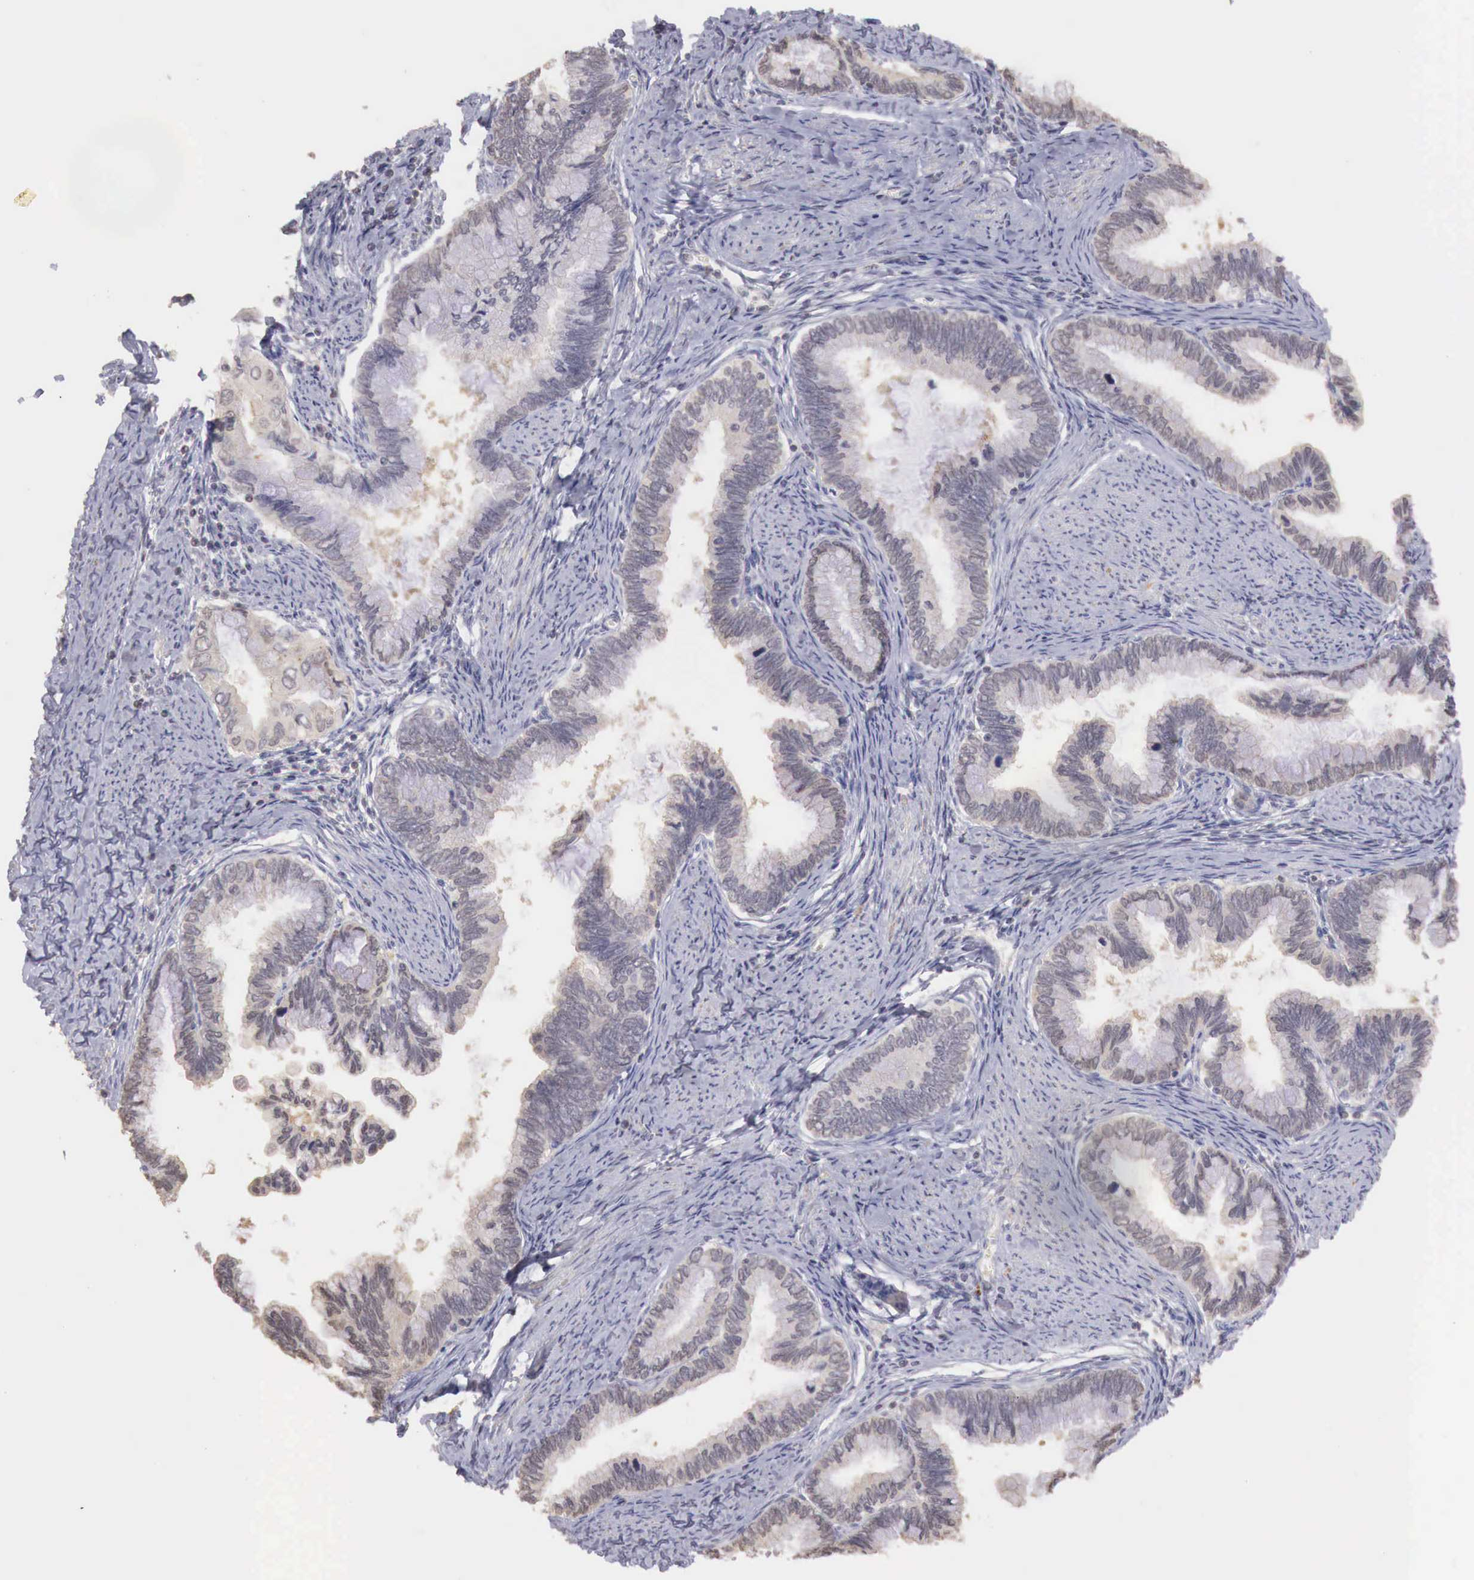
{"staining": {"intensity": "negative", "quantity": "none", "location": "none"}, "tissue": "cervical cancer", "cell_type": "Tumor cells", "image_type": "cancer", "snomed": [{"axis": "morphology", "description": "Adenocarcinoma, NOS"}, {"axis": "topography", "description": "Cervix"}], "caption": "A micrograph of cervical adenocarcinoma stained for a protein shows no brown staining in tumor cells.", "gene": "TBC1D9", "patient": {"sex": "female", "age": 49}}